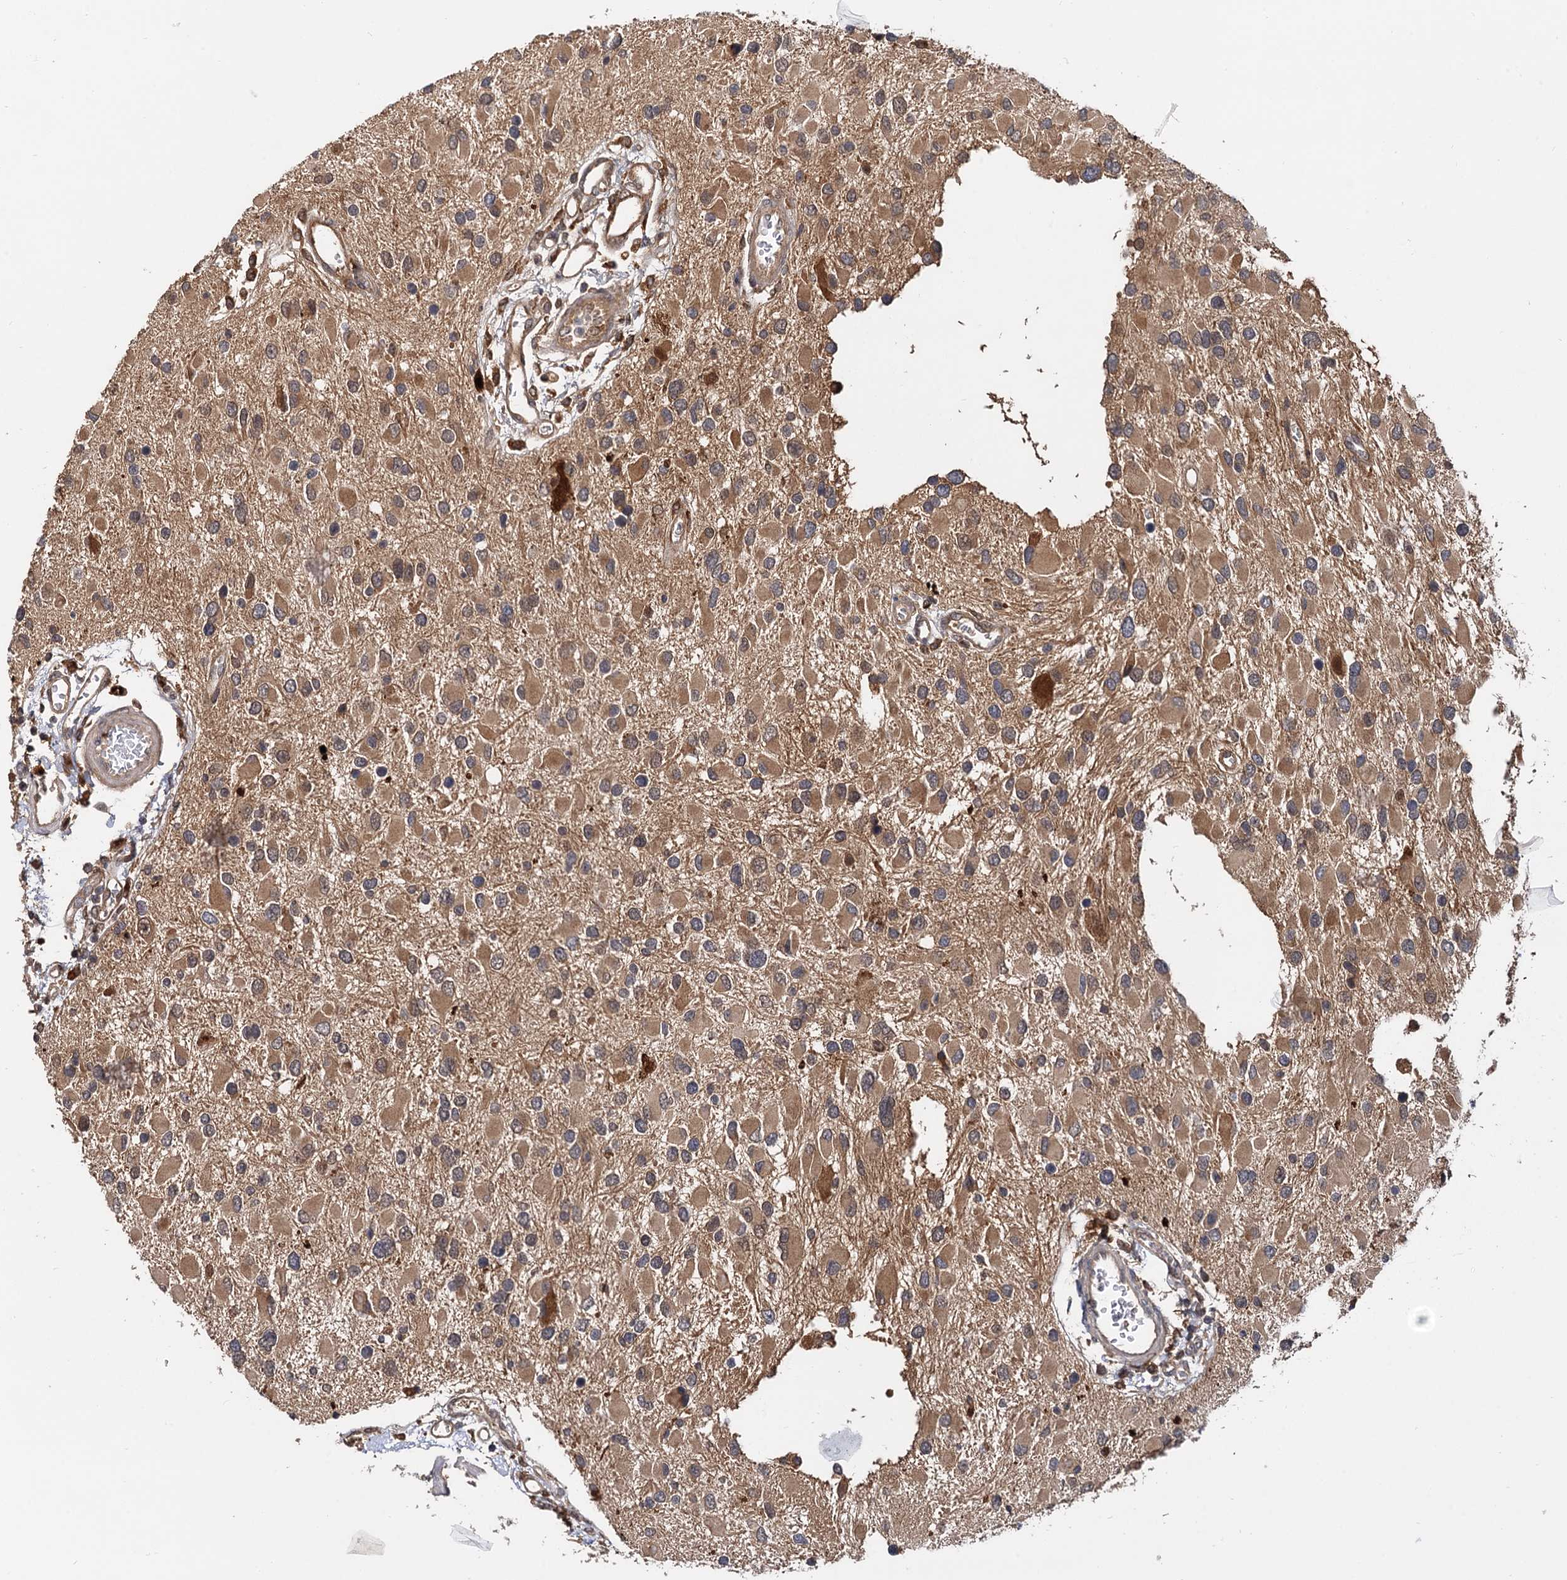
{"staining": {"intensity": "moderate", "quantity": "25%-75%", "location": "cytoplasmic/membranous"}, "tissue": "glioma", "cell_type": "Tumor cells", "image_type": "cancer", "snomed": [{"axis": "morphology", "description": "Glioma, malignant, High grade"}, {"axis": "topography", "description": "Brain"}], "caption": "Human high-grade glioma (malignant) stained with a protein marker exhibits moderate staining in tumor cells.", "gene": "SELENOP", "patient": {"sex": "male", "age": 53}}